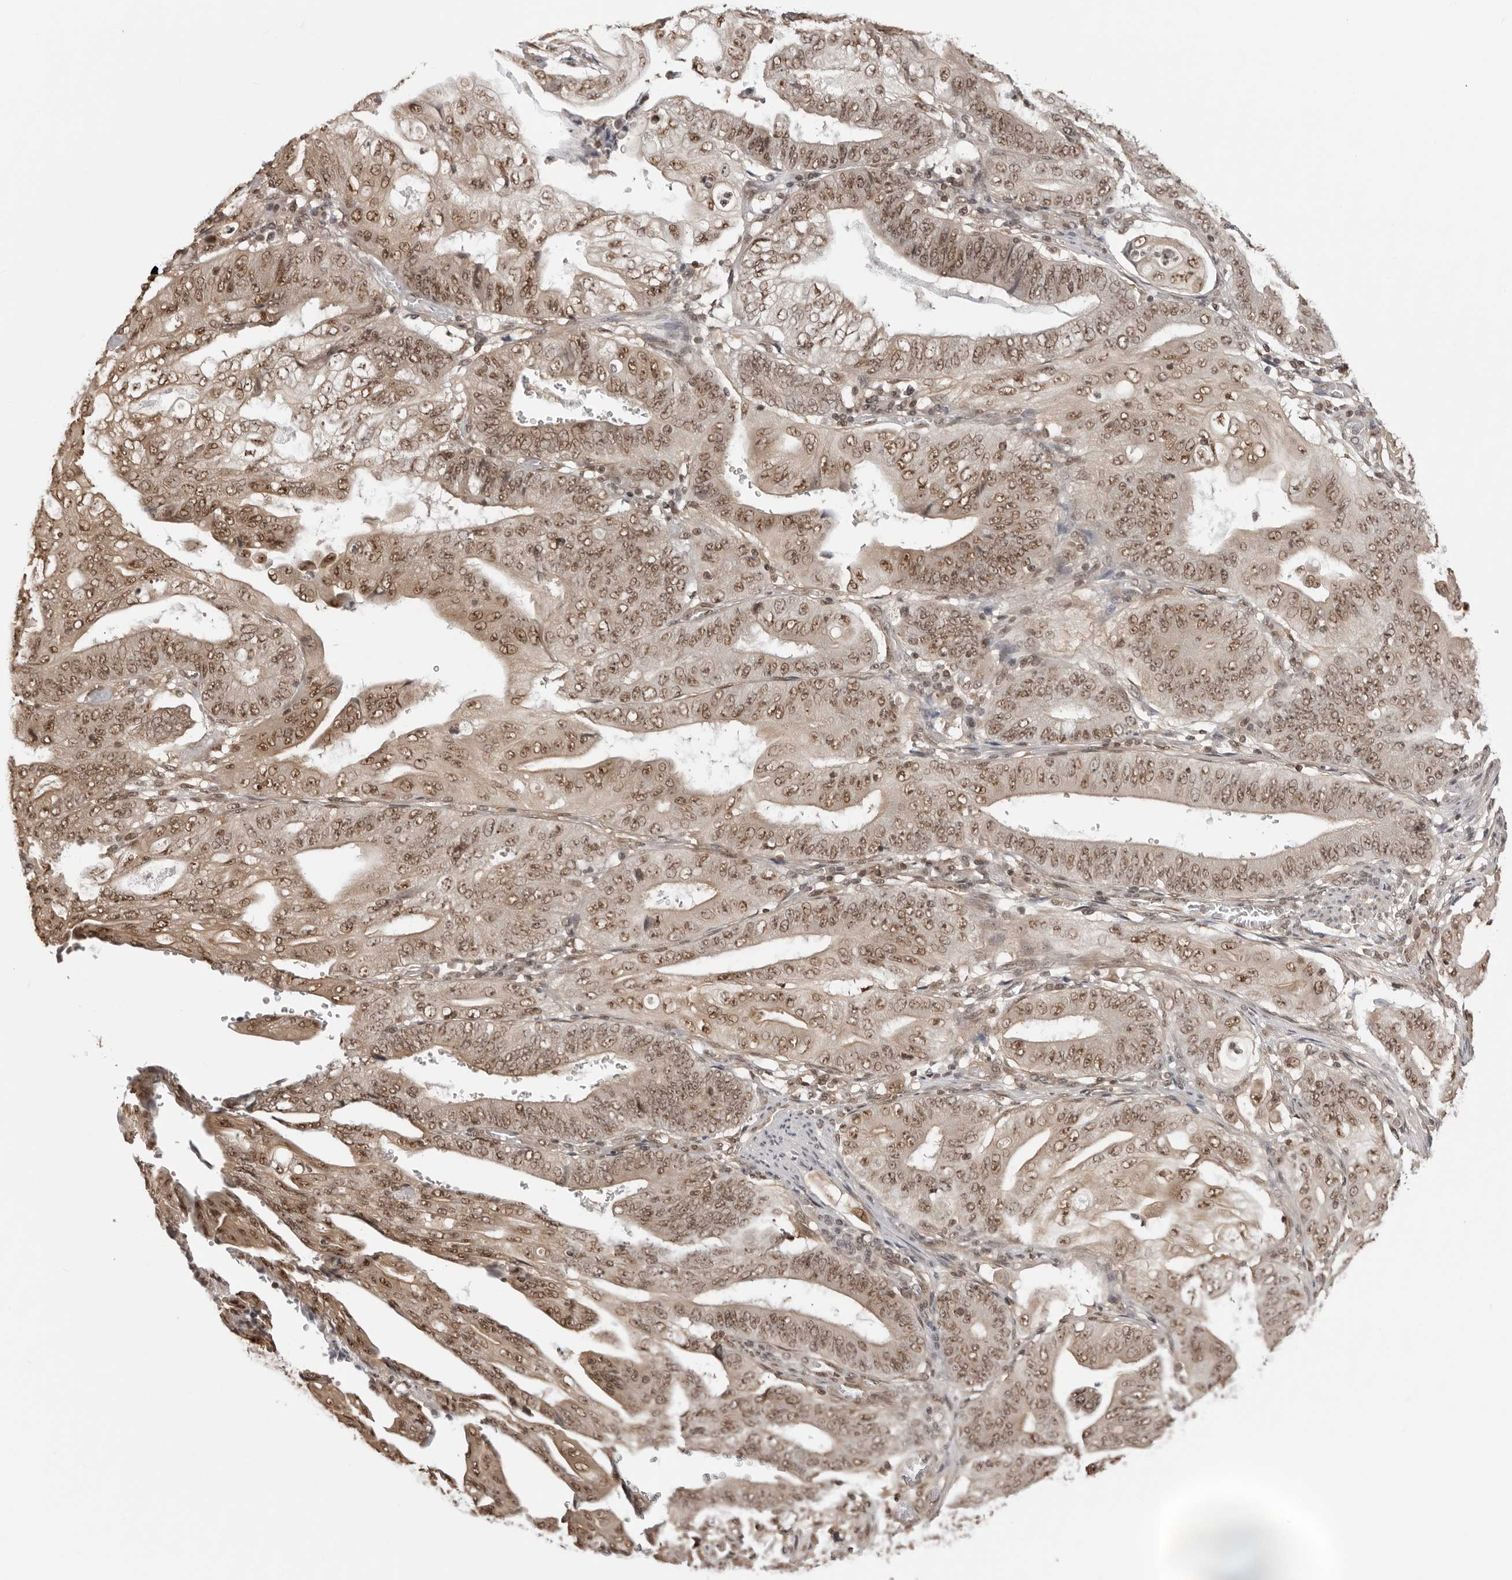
{"staining": {"intensity": "moderate", "quantity": "25%-75%", "location": "cytoplasmic/membranous,nuclear"}, "tissue": "stomach cancer", "cell_type": "Tumor cells", "image_type": "cancer", "snomed": [{"axis": "morphology", "description": "Adenocarcinoma, NOS"}, {"axis": "topography", "description": "Stomach"}], "caption": "A brown stain highlights moderate cytoplasmic/membranous and nuclear staining of a protein in stomach cancer (adenocarcinoma) tumor cells. The staining was performed using DAB (3,3'-diaminobenzidine), with brown indicating positive protein expression. Nuclei are stained blue with hematoxylin.", "gene": "SDE2", "patient": {"sex": "female", "age": 73}}